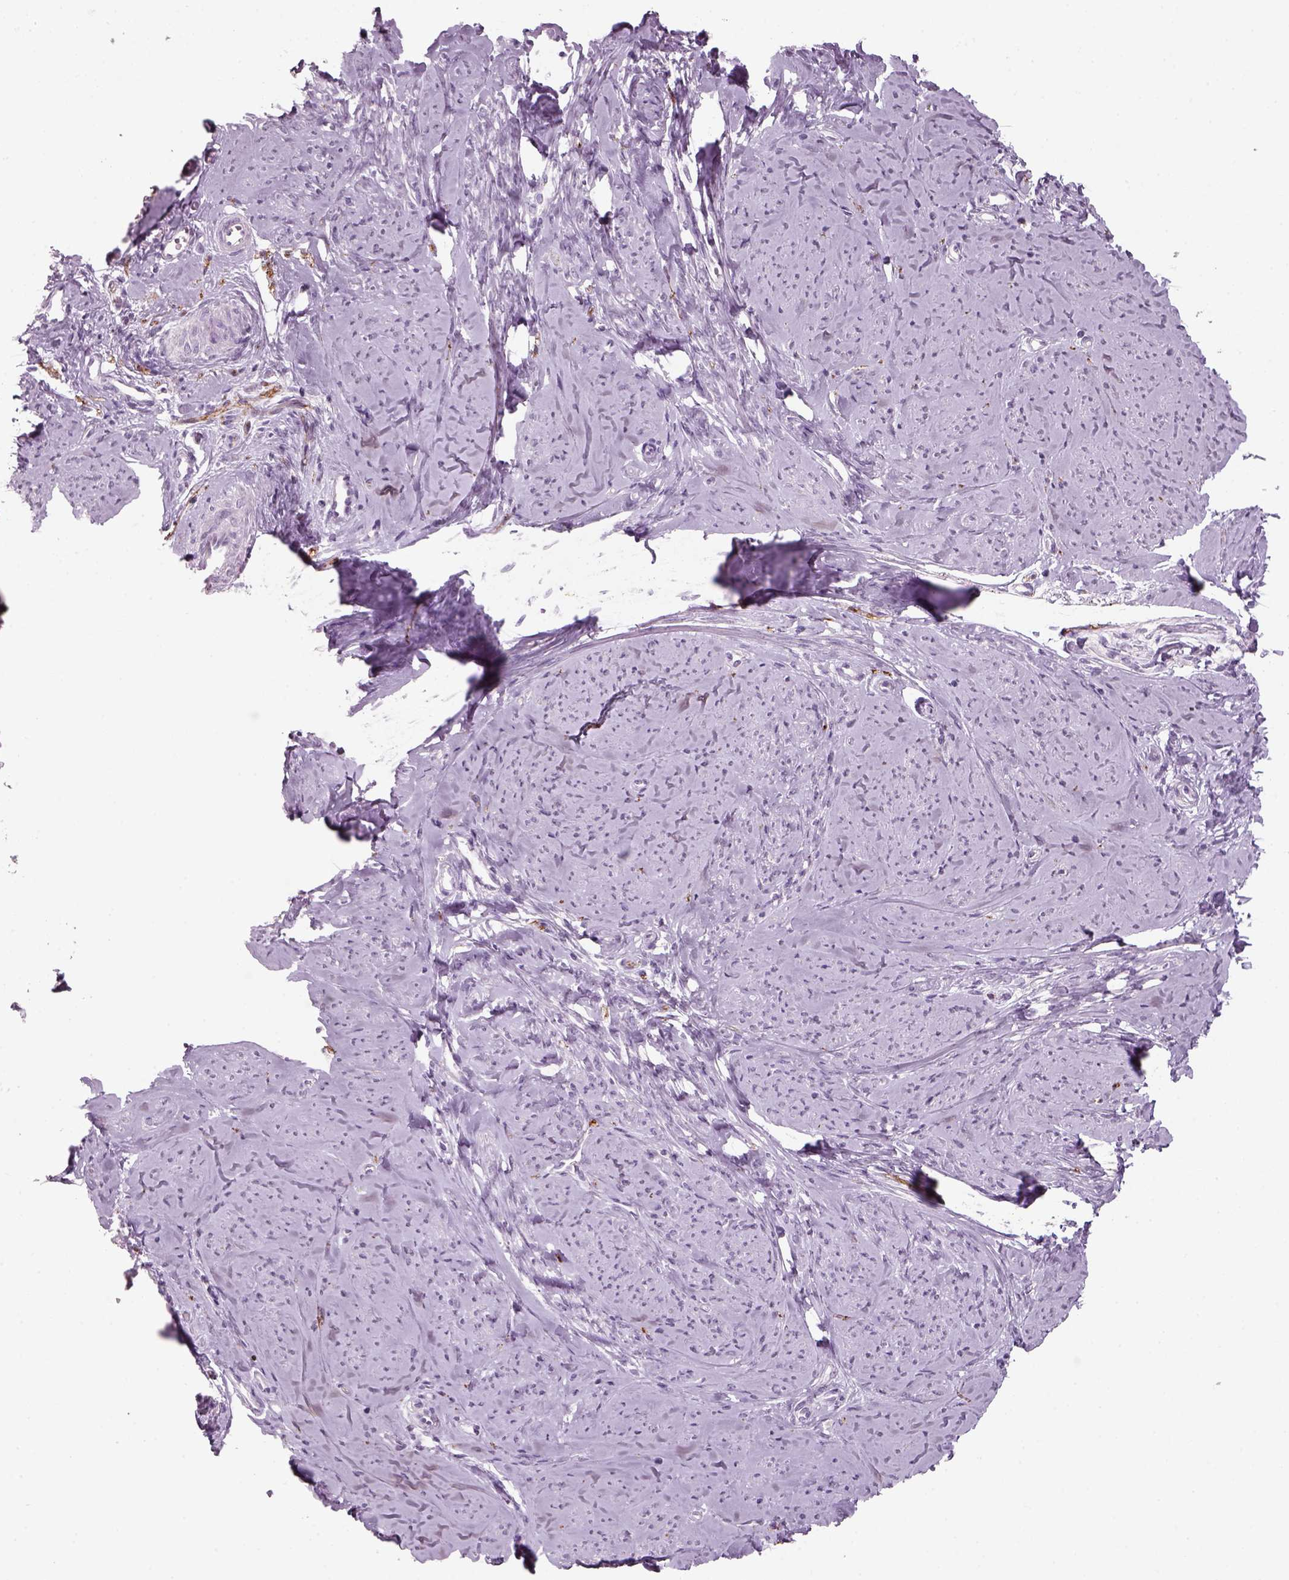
{"staining": {"intensity": "negative", "quantity": "none", "location": "none"}, "tissue": "smooth muscle", "cell_type": "Smooth muscle cells", "image_type": "normal", "snomed": [{"axis": "morphology", "description": "Normal tissue, NOS"}, {"axis": "topography", "description": "Smooth muscle"}], "caption": "DAB (3,3'-diaminobenzidine) immunohistochemical staining of normal smooth muscle shows no significant expression in smooth muscle cells.", "gene": "SLC6A2", "patient": {"sex": "female", "age": 48}}